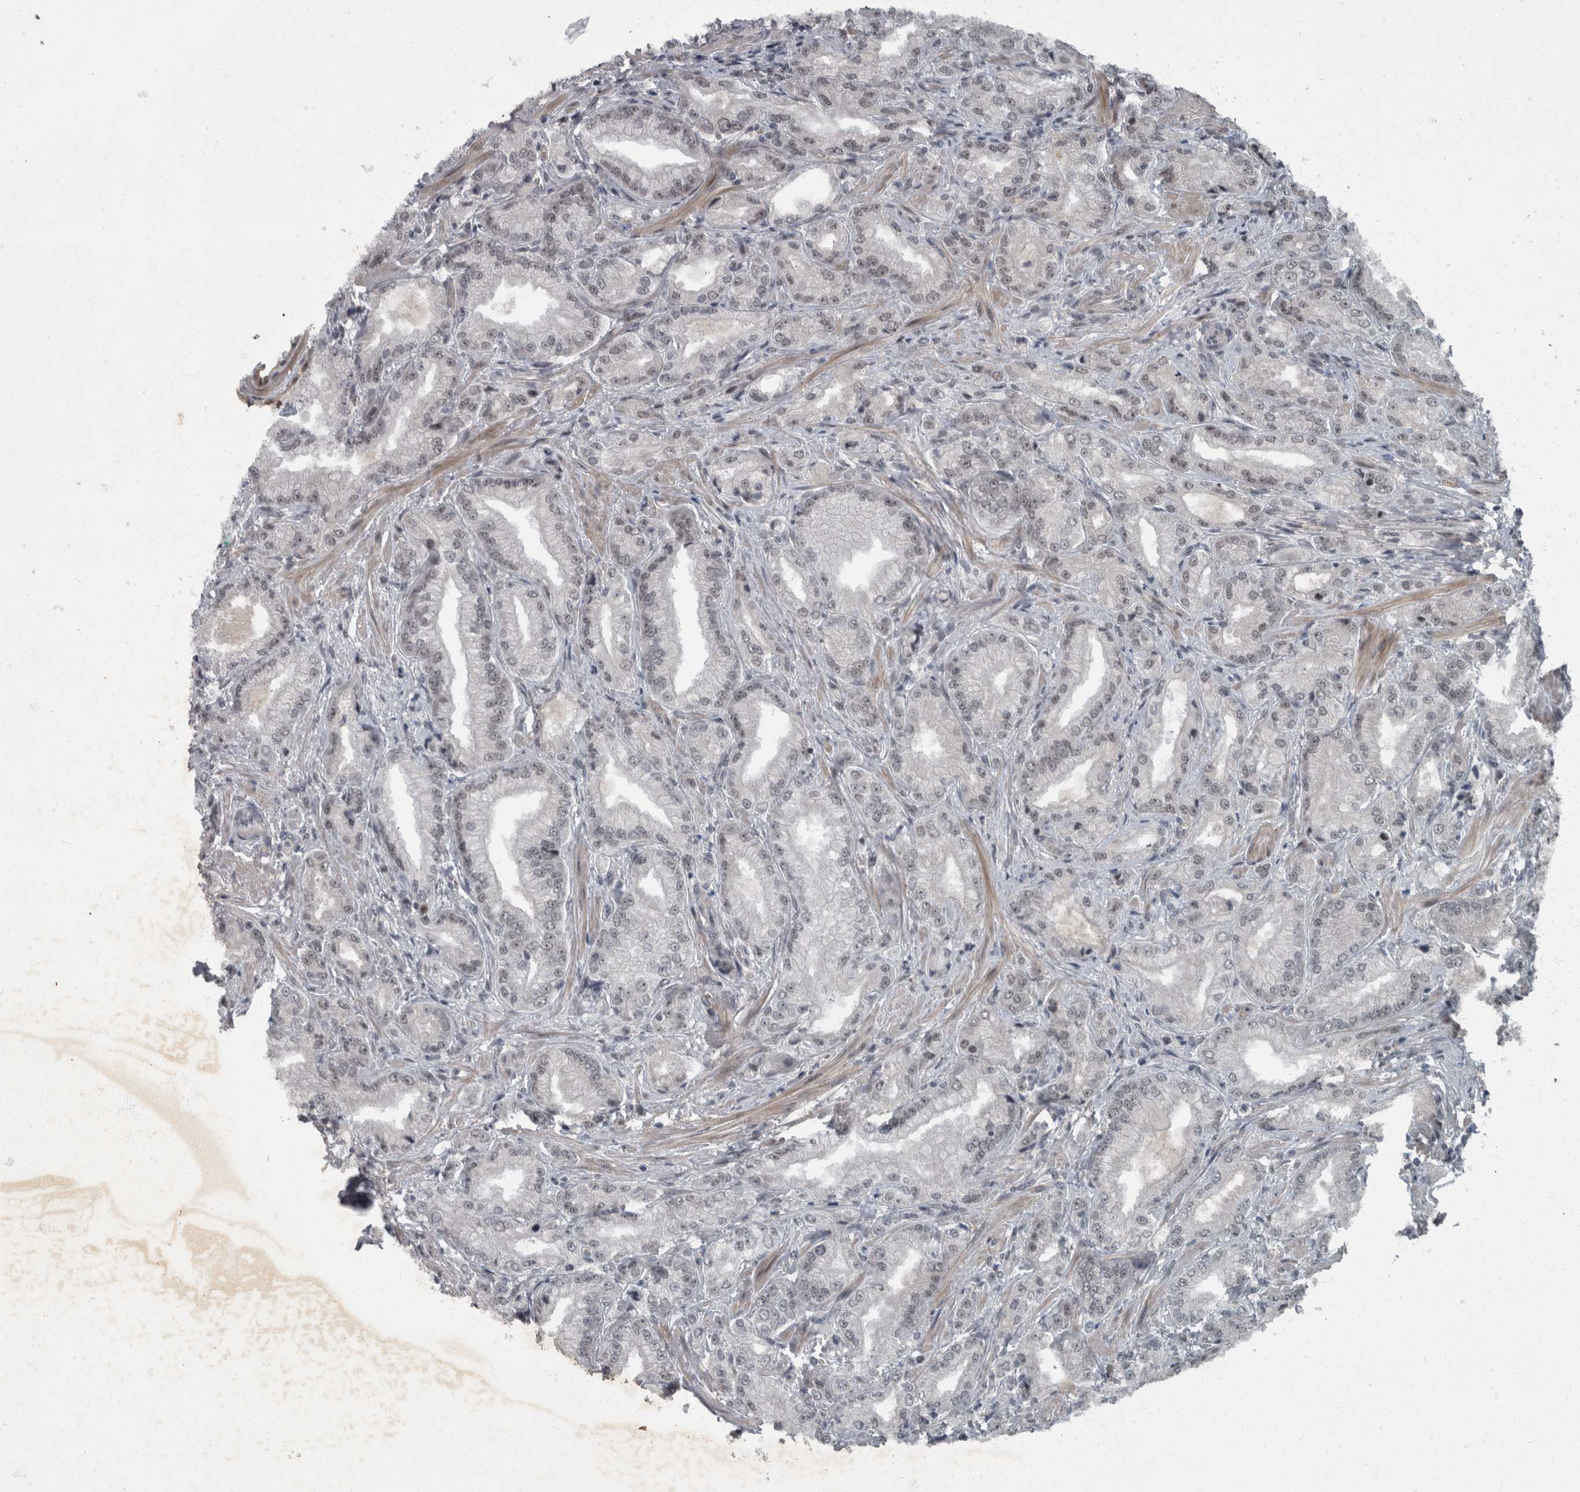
{"staining": {"intensity": "weak", "quantity": "<25%", "location": "nuclear"}, "tissue": "prostate cancer", "cell_type": "Tumor cells", "image_type": "cancer", "snomed": [{"axis": "morphology", "description": "Adenocarcinoma, Low grade"}, {"axis": "topography", "description": "Prostate"}], "caption": "Prostate cancer (adenocarcinoma (low-grade)) stained for a protein using immunohistochemistry (IHC) displays no expression tumor cells.", "gene": "WDR33", "patient": {"sex": "male", "age": 62}}